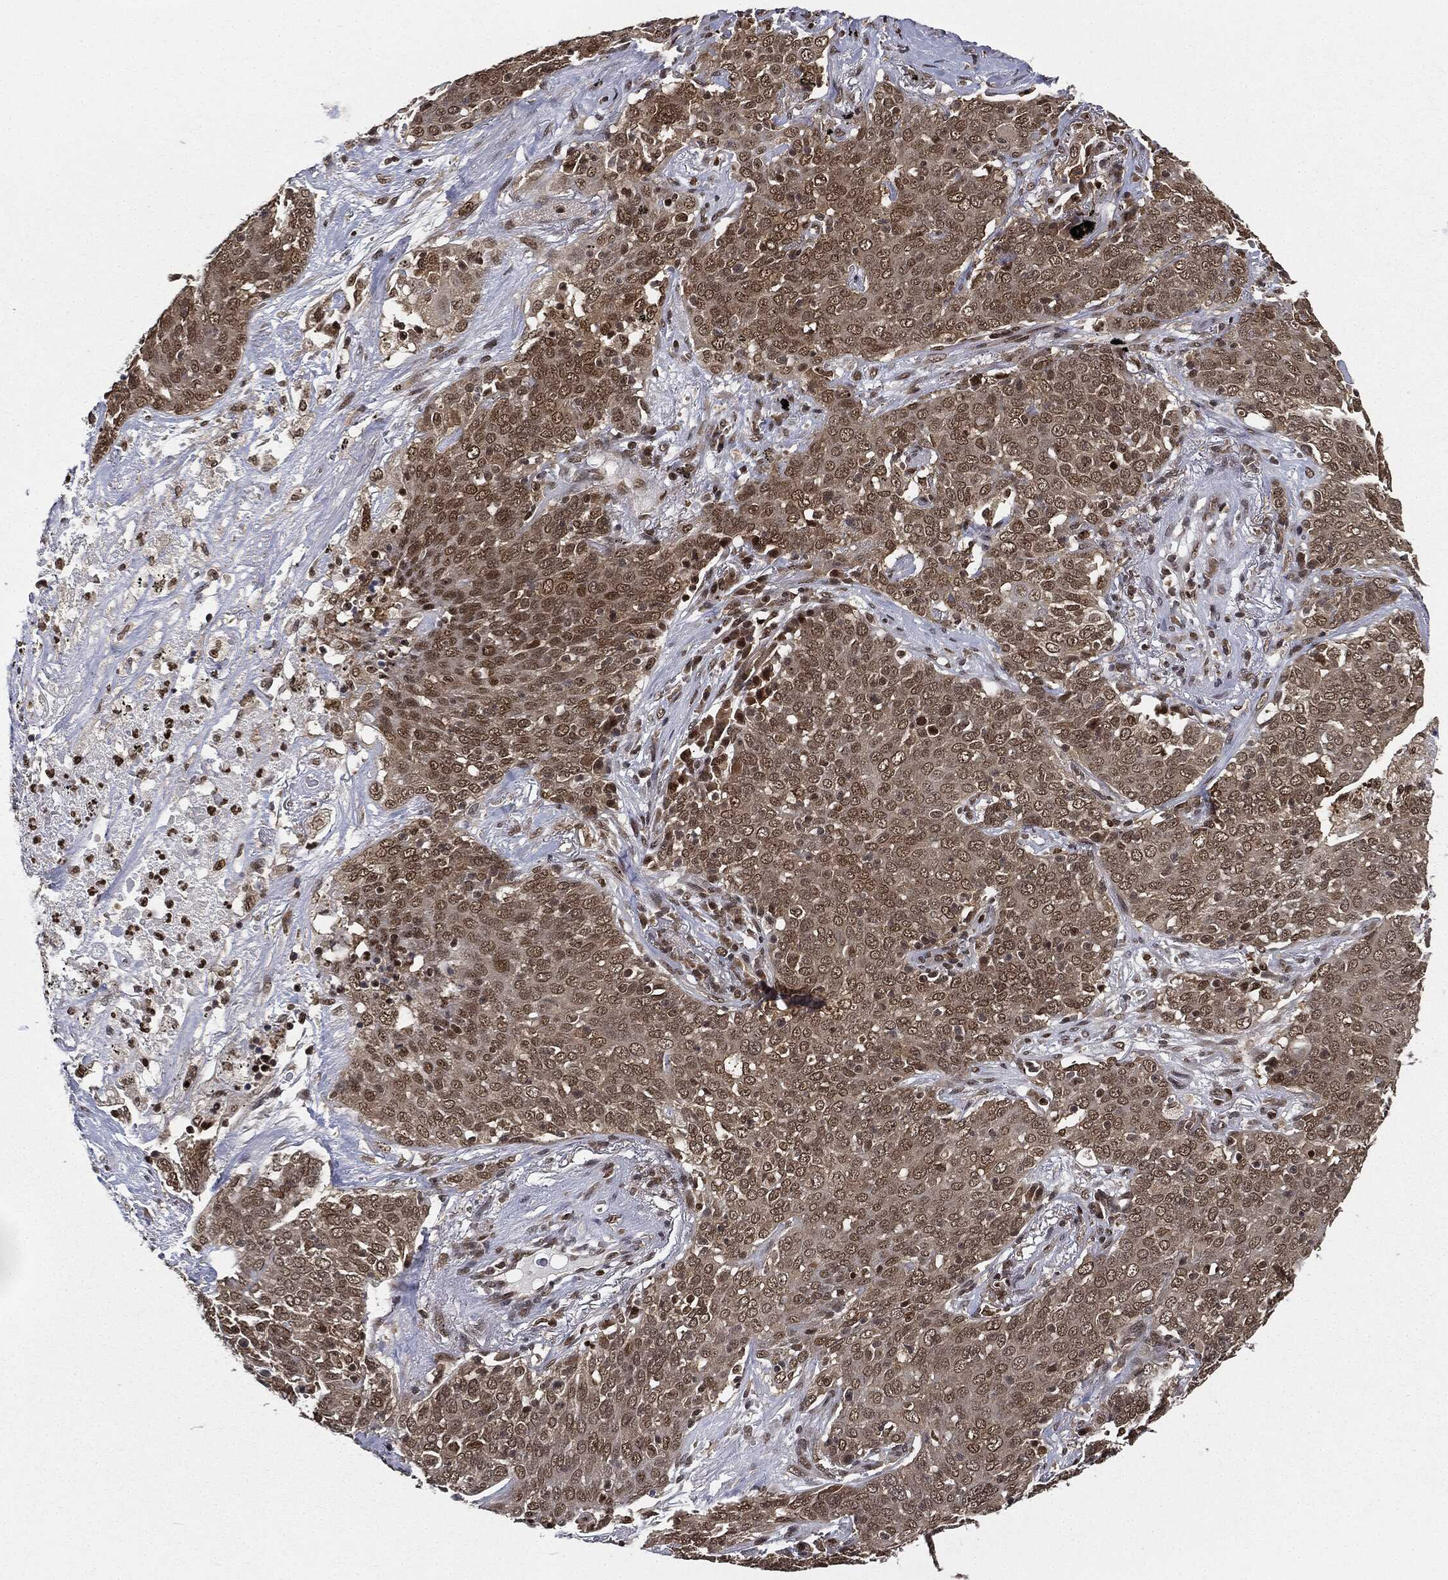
{"staining": {"intensity": "weak", "quantity": ">75%", "location": "cytoplasmic/membranous,nuclear"}, "tissue": "lung cancer", "cell_type": "Tumor cells", "image_type": "cancer", "snomed": [{"axis": "morphology", "description": "Squamous cell carcinoma, NOS"}, {"axis": "topography", "description": "Lung"}], "caption": "Protein staining of lung squamous cell carcinoma tissue reveals weak cytoplasmic/membranous and nuclear staining in approximately >75% of tumor cells. The staining is performed using DAB (3,3'-diaminobenzidine) brown chromogen to label protein expression. The nuclei are counter-stained blue using hematoxylin.", "gene": "TBC1D22A", "patient": {"sex": "male", "age": 82}}